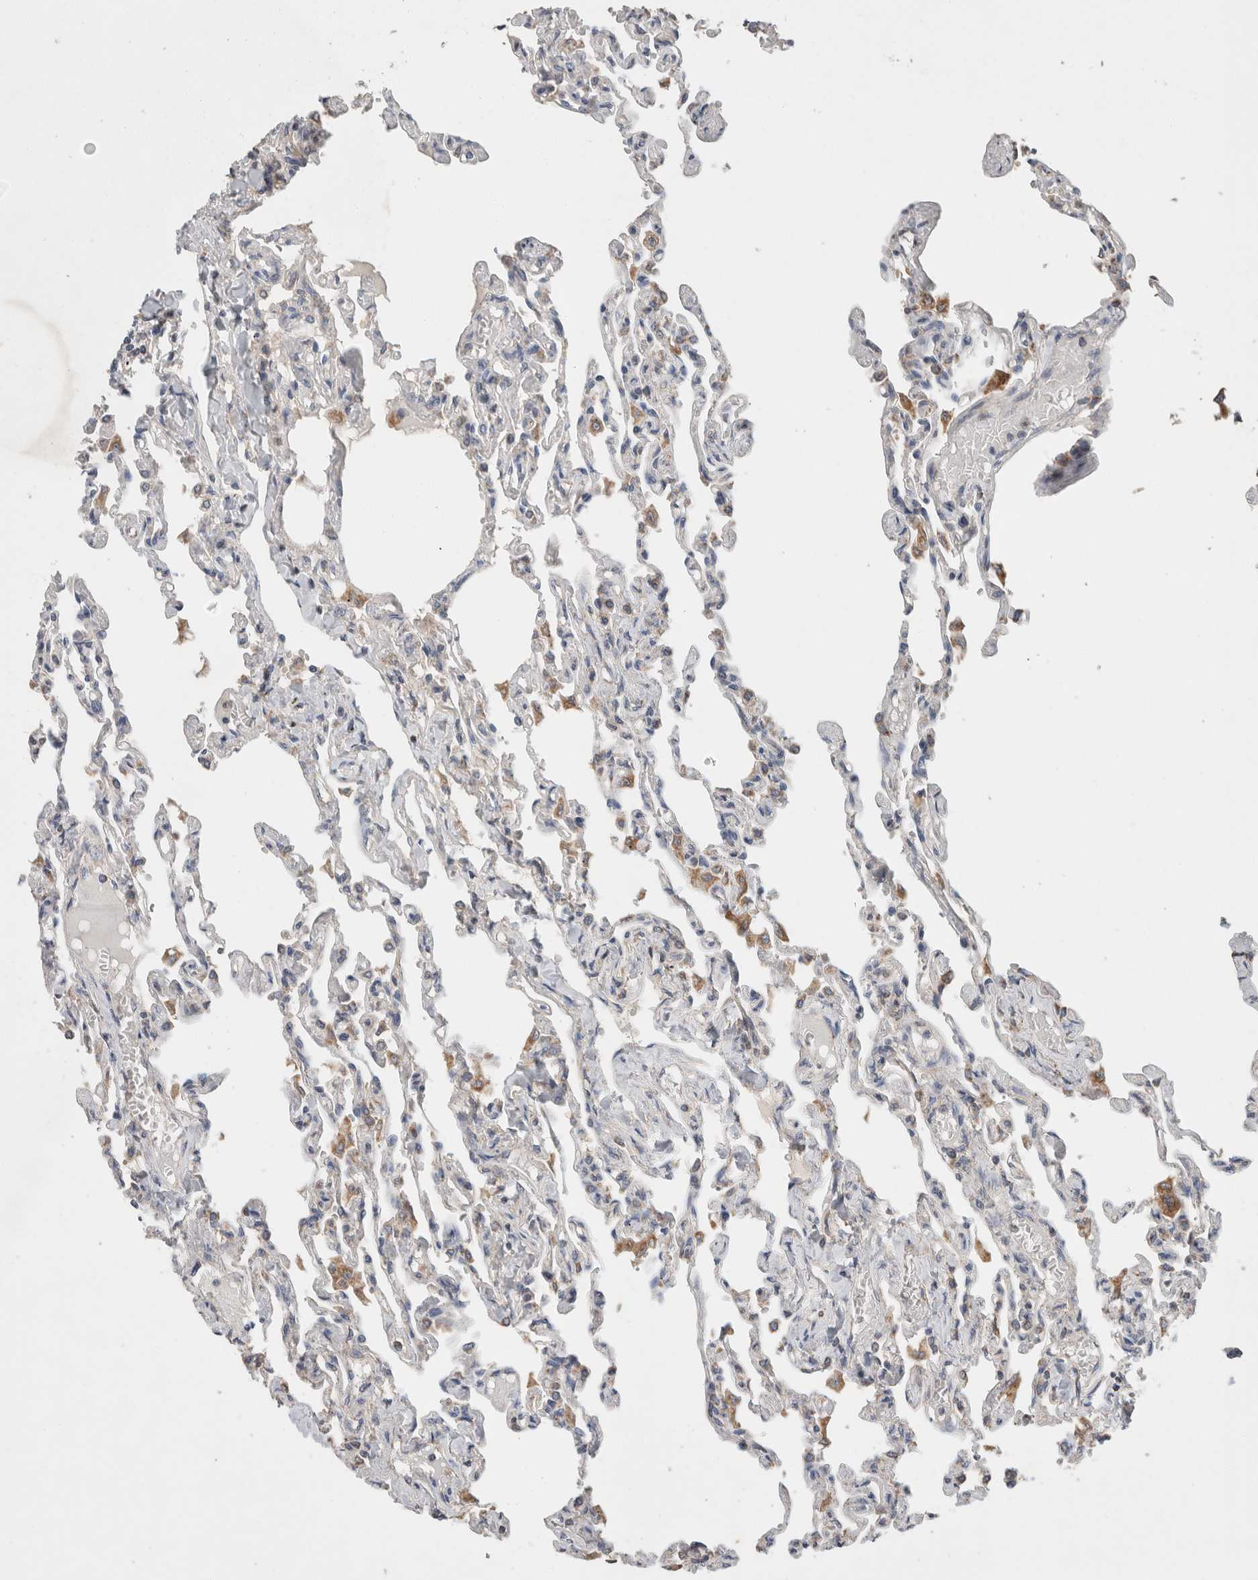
{"staining": {"intensity": "moderate", "quantity": "<25%", "location": "cytoplasmic/membranous"}, "tissue": "lung", "cell_type": "Alveolar cells", "image_type": "normal", "snomed": [{"axis": "morphology", "description": "Normal tissue, NOS"}, {"axis": "topography", "description": "Lung"}], "caption": "The histopathology image reveals immunohistochemical staining of benign lung. There is moderate cytoplasmic/membranous positivity is appreciated in about <25% of alveolar cells.", "gene": "IARS2", "patient": {"sex": "male", "age": 21}}